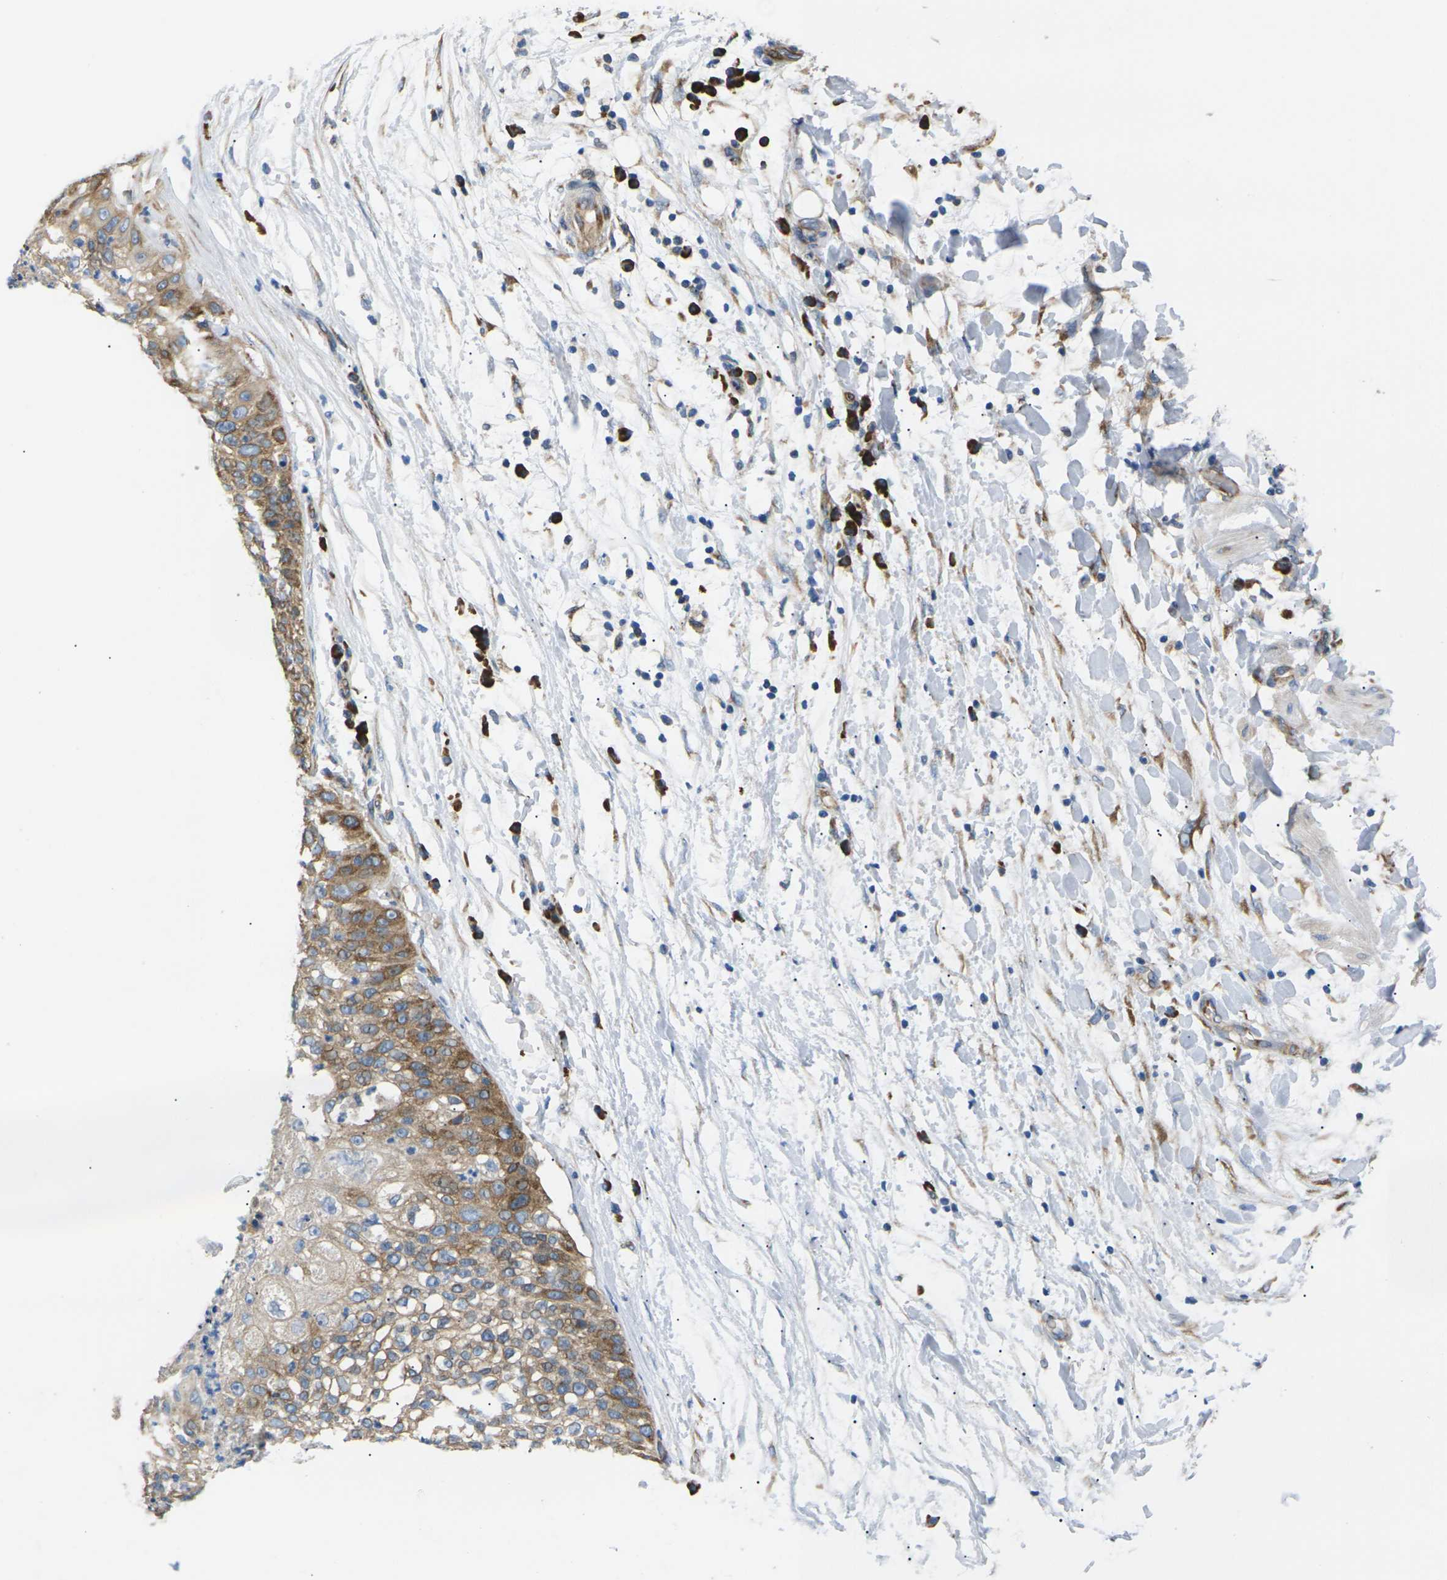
{"staining": {"intensity": "moderate", "quantity": ">75%", "location": "cytoplasmic/membranous"}, "tissue": "lung cancer", "cell_type": "Tumor cells", "image_type": "cancer", "snomed": [{"axis": "morphology", "description": "Inflammation, NOS"}, {"axis": "morphology", "description": "Squamous cell carcinoma, NOS"}, {"axis": "topography", "description": "Lymph node"}, {"axis": "topography", "description": "Soft tissue"}, {"axis": "topography", "description": "Lung"}], "caption": "A medium amount of moderate cytoplasmic/membranous positivity is appreciated in about >75% of tumor cells in lung cancer tissue.", "gene": "KLHDC8B", "patient": {"sex": "male", "age": 66}}